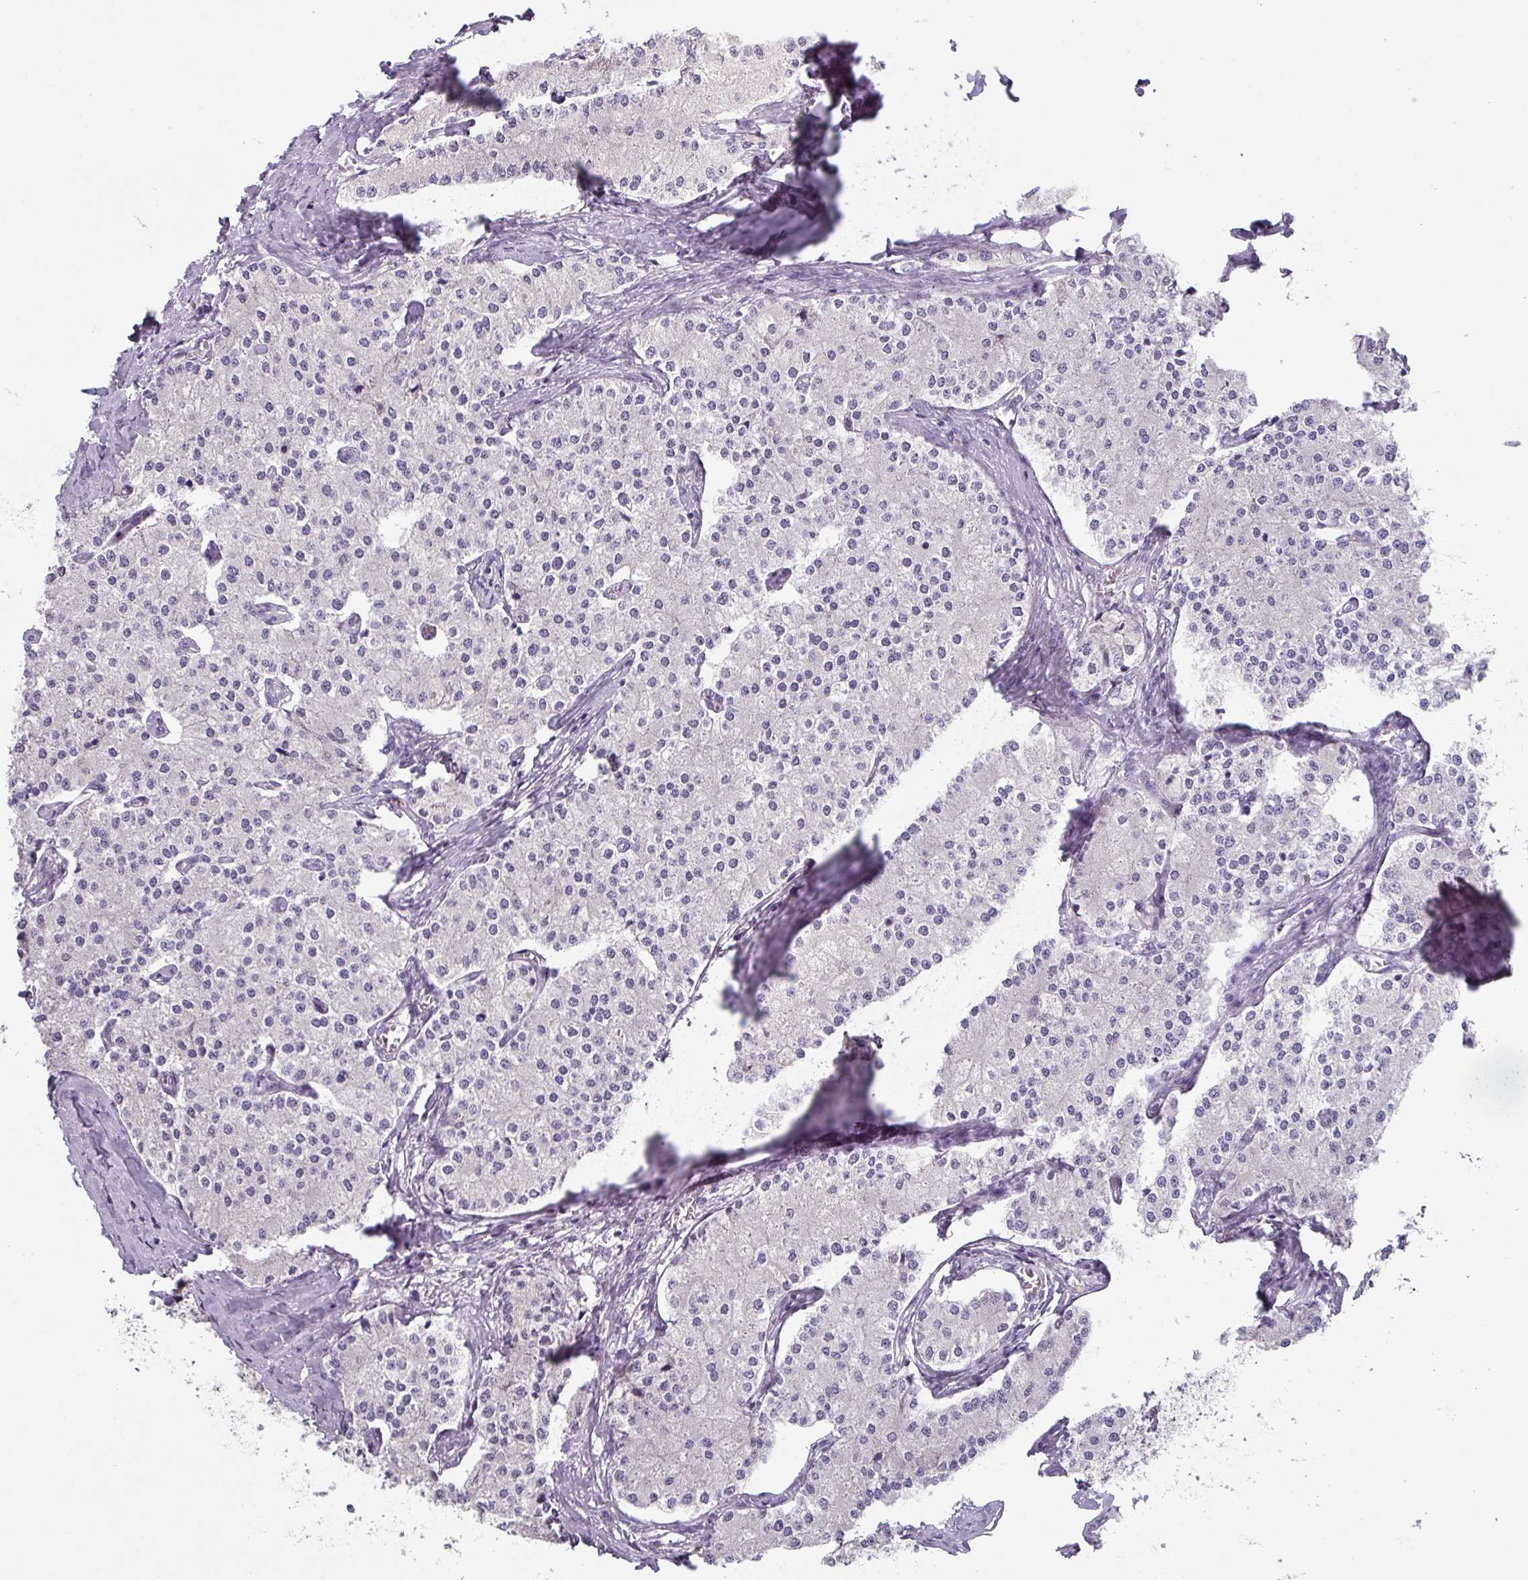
{"staining": {"intensity": "negative", "quantity": "none", "location": "none"}, "tissue": "carcinoid", "cell_type": "Tumor cells", "image_type": "cancer", "snomed": [{"axis": "morphology", "description": "Carcinoid, malignant, NOS"}, {"axis": "topography", "description": "Colon"}], "caption": "This is an immunohistochemistry (IHC) image of carcinoid (malignant). There is no expression in tumor cells.", "gene": "PRAMEF8", "patient": {"sex": "female", "age": 52}}